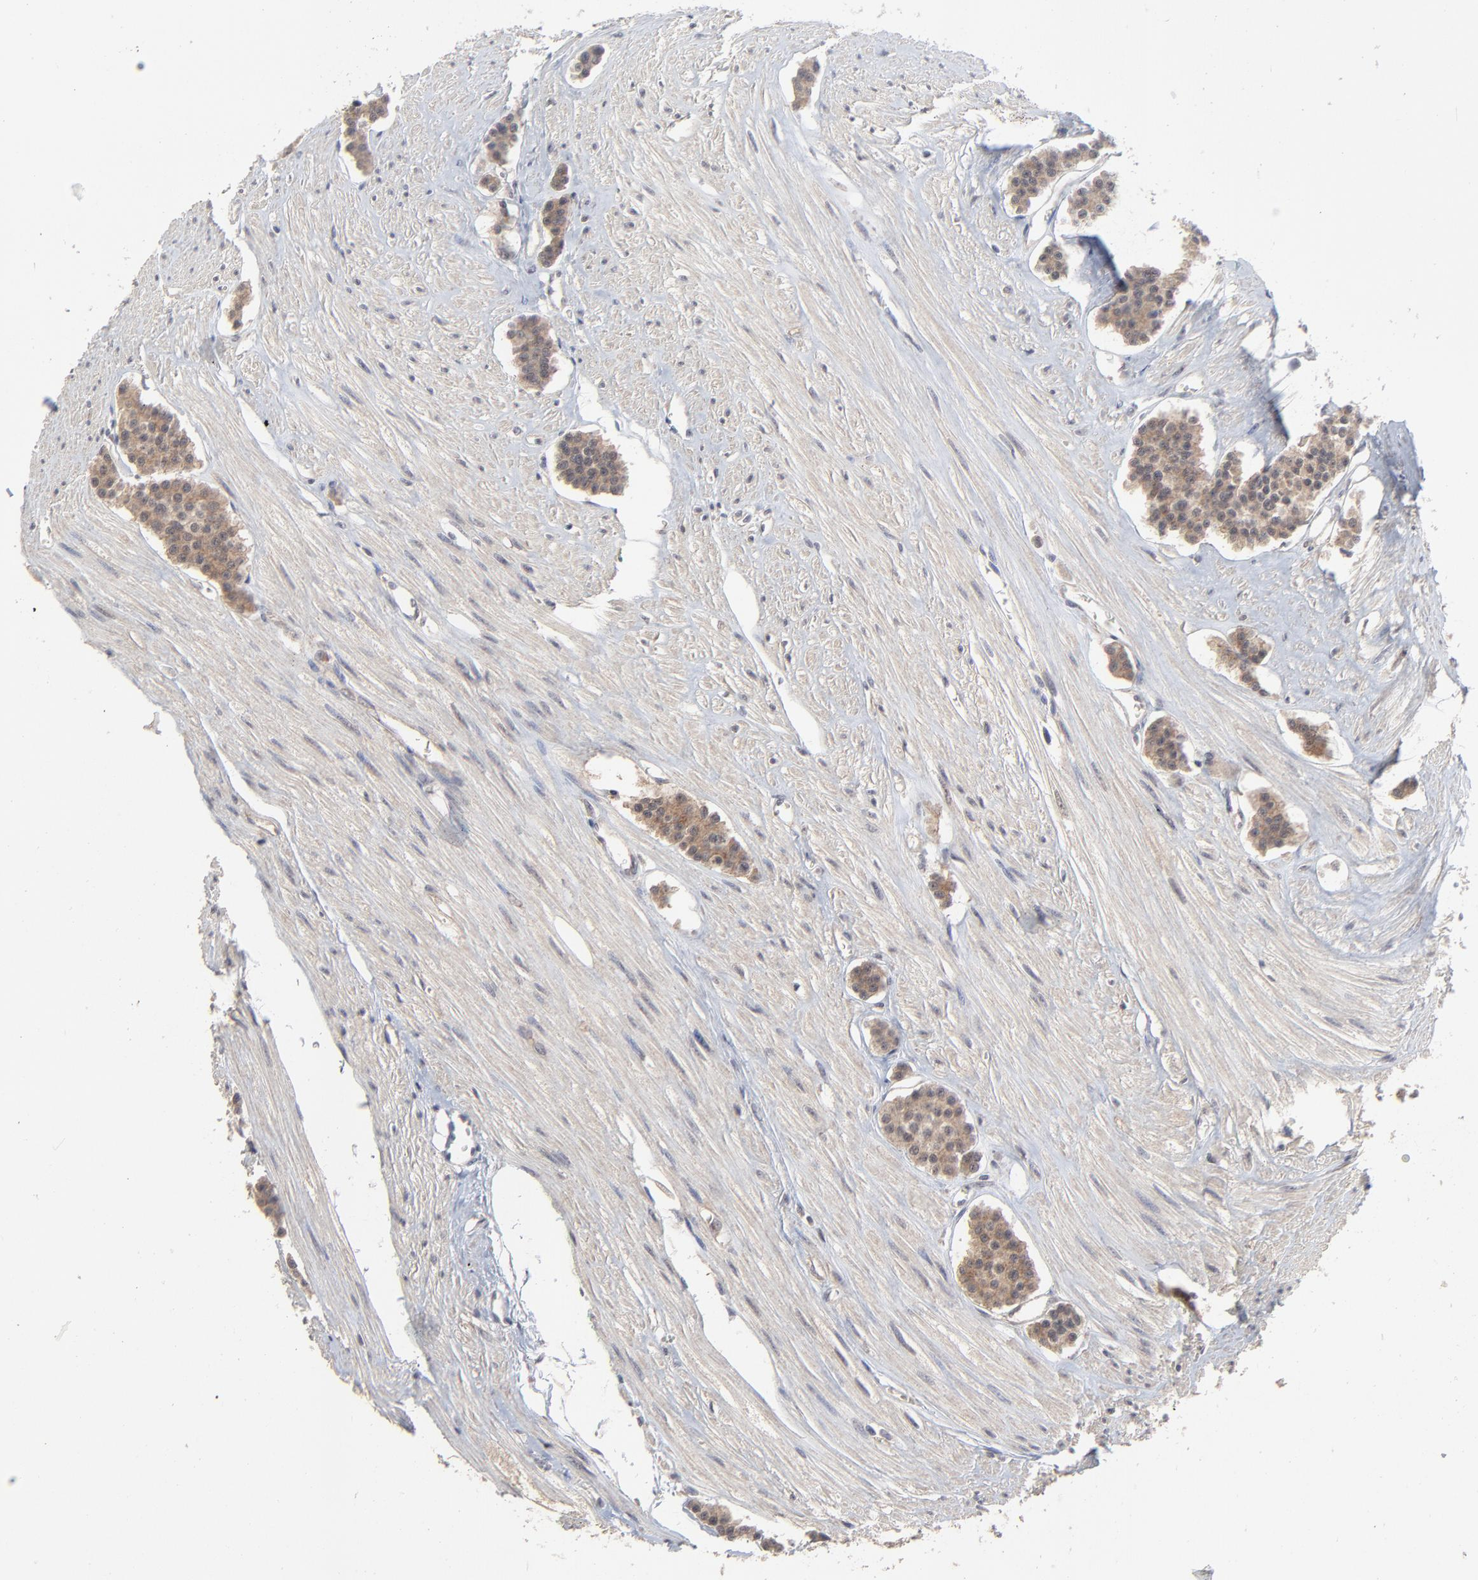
{"staining": {"intensity": "moderate", "quantity": ">75%", "location": "cytoplasmic/membranous"}, "tissue": "carcinoid", "cell_type": "Tumor cells", "image_type": "cancer", "snomed": [{"axis": "morphology", "description": "Carcinoid, malignant, NOS"}, {"axis": "topography", "description": "Small intestine"}], "caption": "Moderate cytoplasmic/membranous protein positivity is identified in about >75% of tumor cells in carcinoid. The protein of interest is stained brown, and the nuclei are stained in blue (DAB IHC with brightfield microscopy, high magnification).", "gene": "FAM199X", "patient": {"sex": "male", "age": 60}}